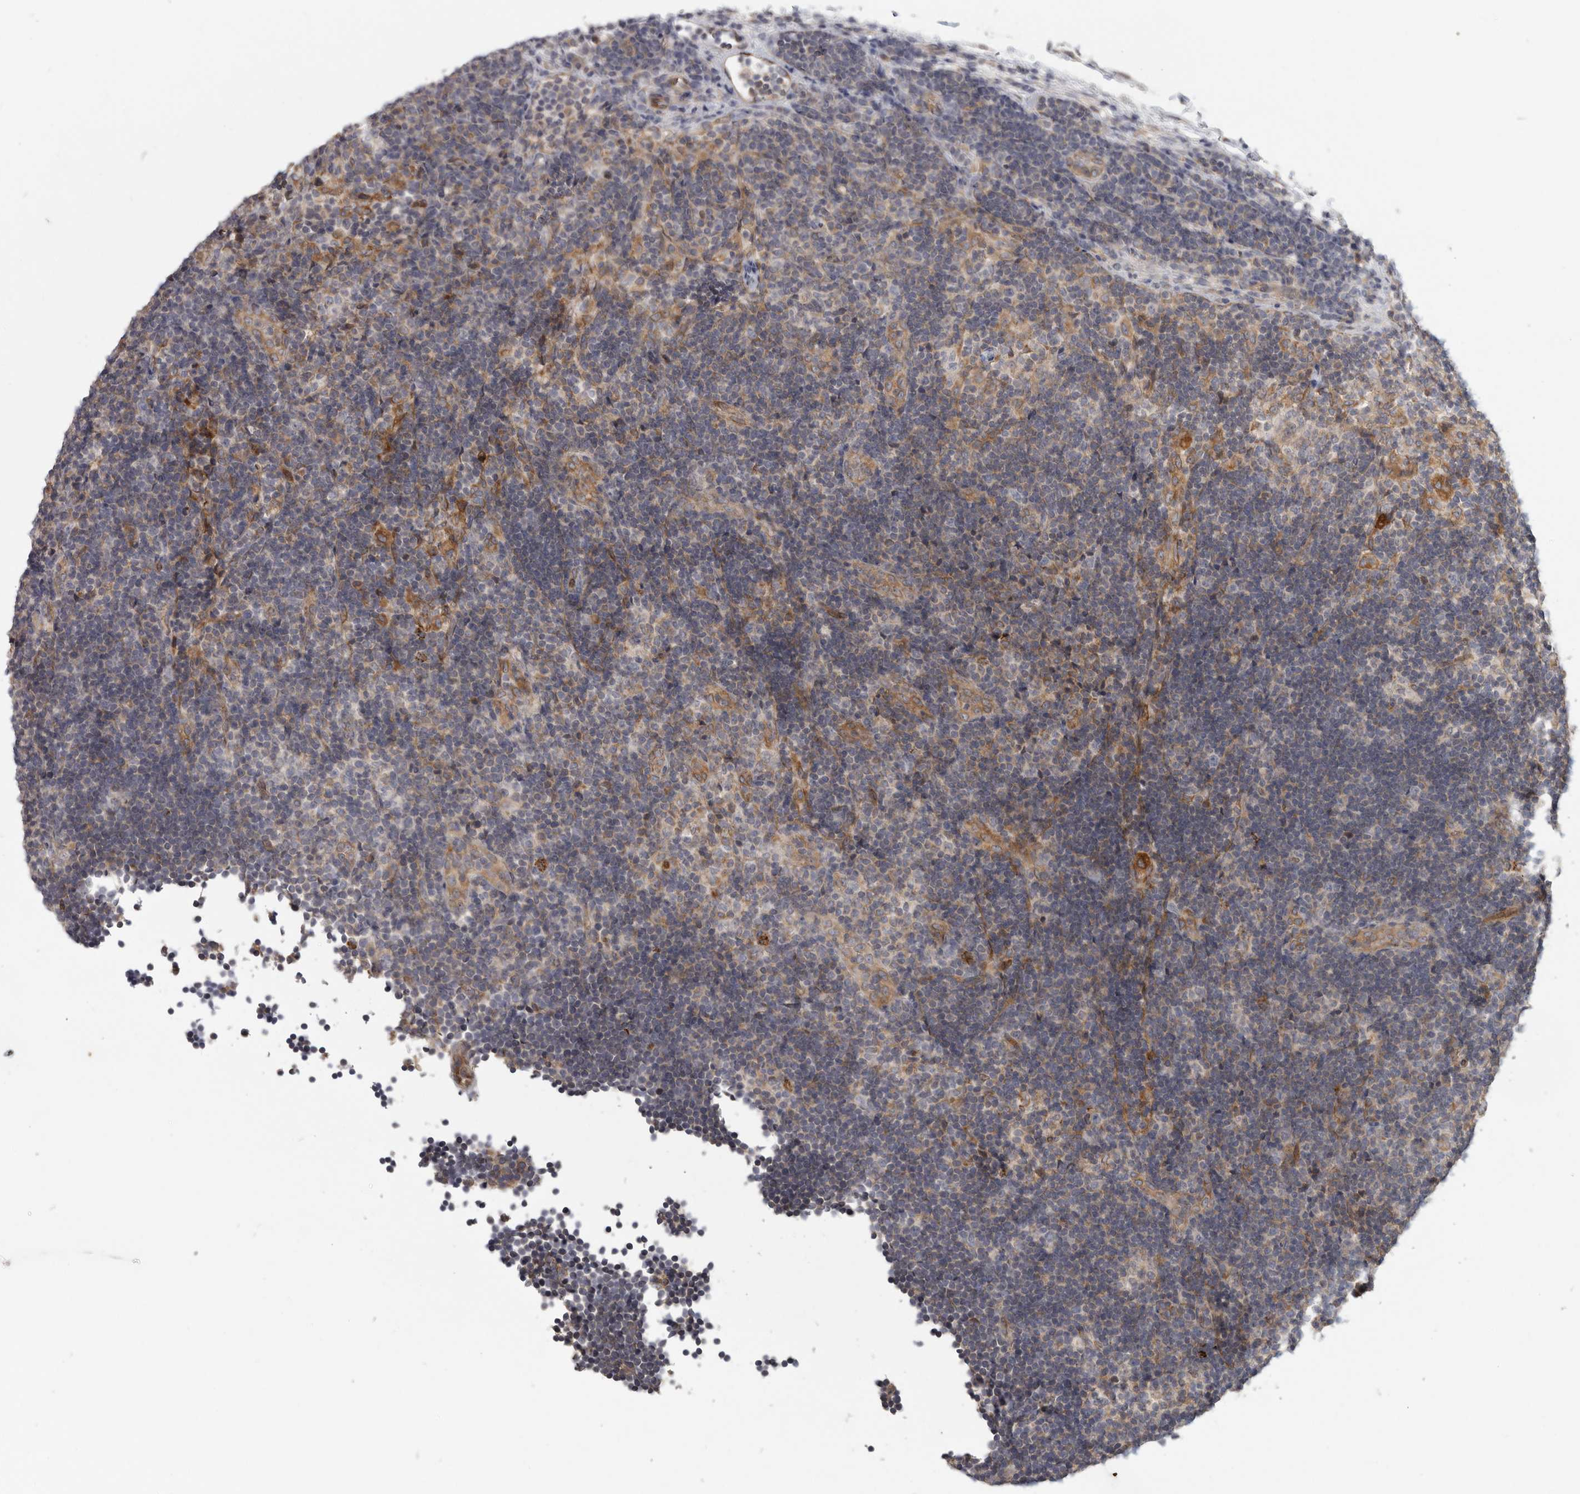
{"staining": {"intensity": "weak", "quantity": "25%-75%", "location": "cytoplasmic/membranous"}, "tissue": "lymph node", "cell_type": "Non-germinal center cells", "image_type": "normal", "snomed": [{"axis": "morphology", "description": "Normal tissue, NOS"}, {"axis": "topography", "description": "Lymph node"}], "caption": "Immunohistochemistry micrograph of benign human lymph node stained for a protein (brown), which shows low levels of weak cytoplasmic/membranous staining in approximately 25%-75% of non-germinal center cells.", "gene": "BCAP29", "patient": {"sex": "female", "age": 22}}